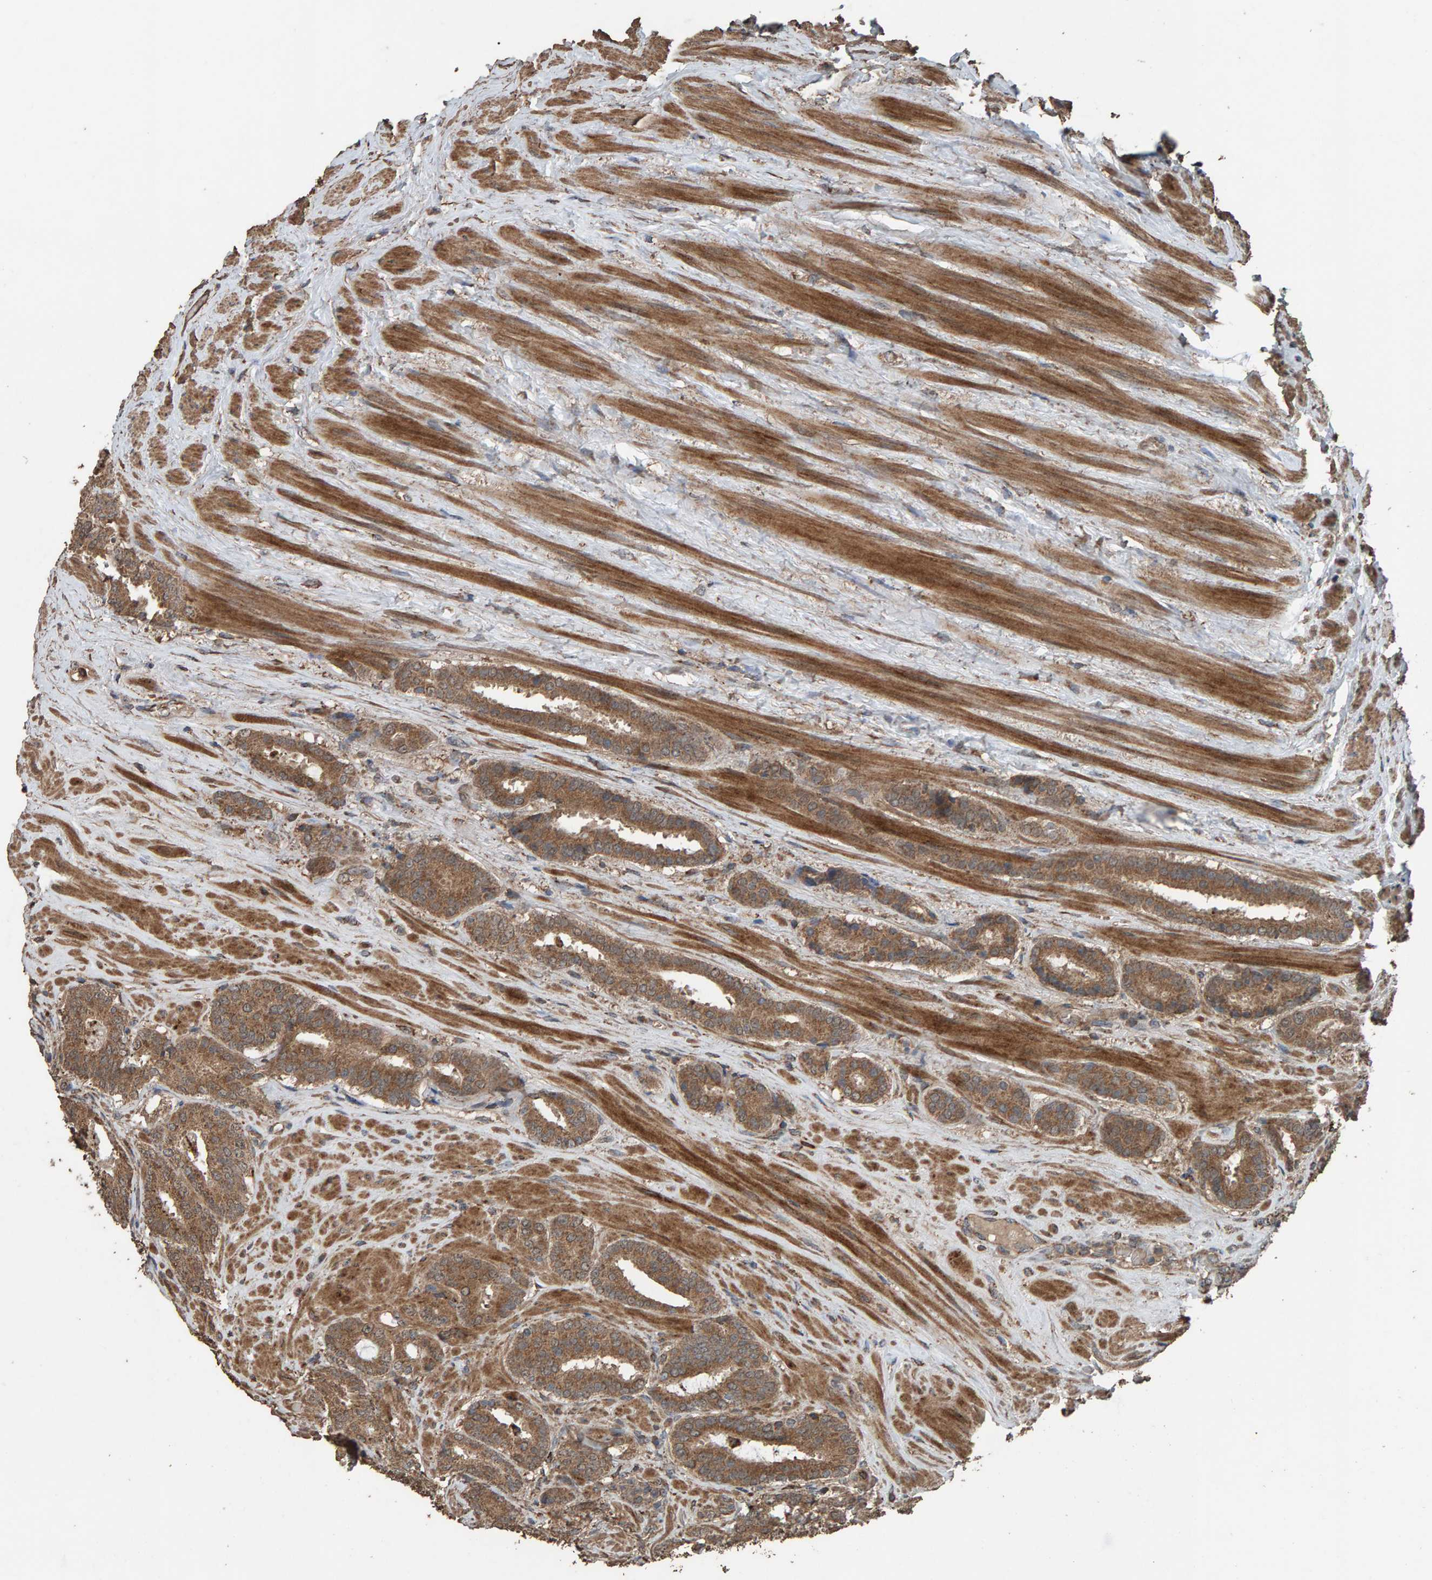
{"staining": {"intensity": "moderate", "quantity": ">75%", "location": "cytoplasmic/membranous"}, "tissue": "prostate cancer", "cell_type": "Tumor cells", "image_type": "cancer", "snomed": [{"axis": "morphology", "description": "Adenocarcinoma, Low grade"}, {"axis": "topography", "description": "Prostate"}], "caption": "The photomicrograph displays a brown stain indicating the presence of a protein in the cytoplasmic/membranous of tumor cells in adenocarcinoma (low-grade) (prostate).", "gene": "DUS1L", "patient": {"sex": "male", "age": 69}}